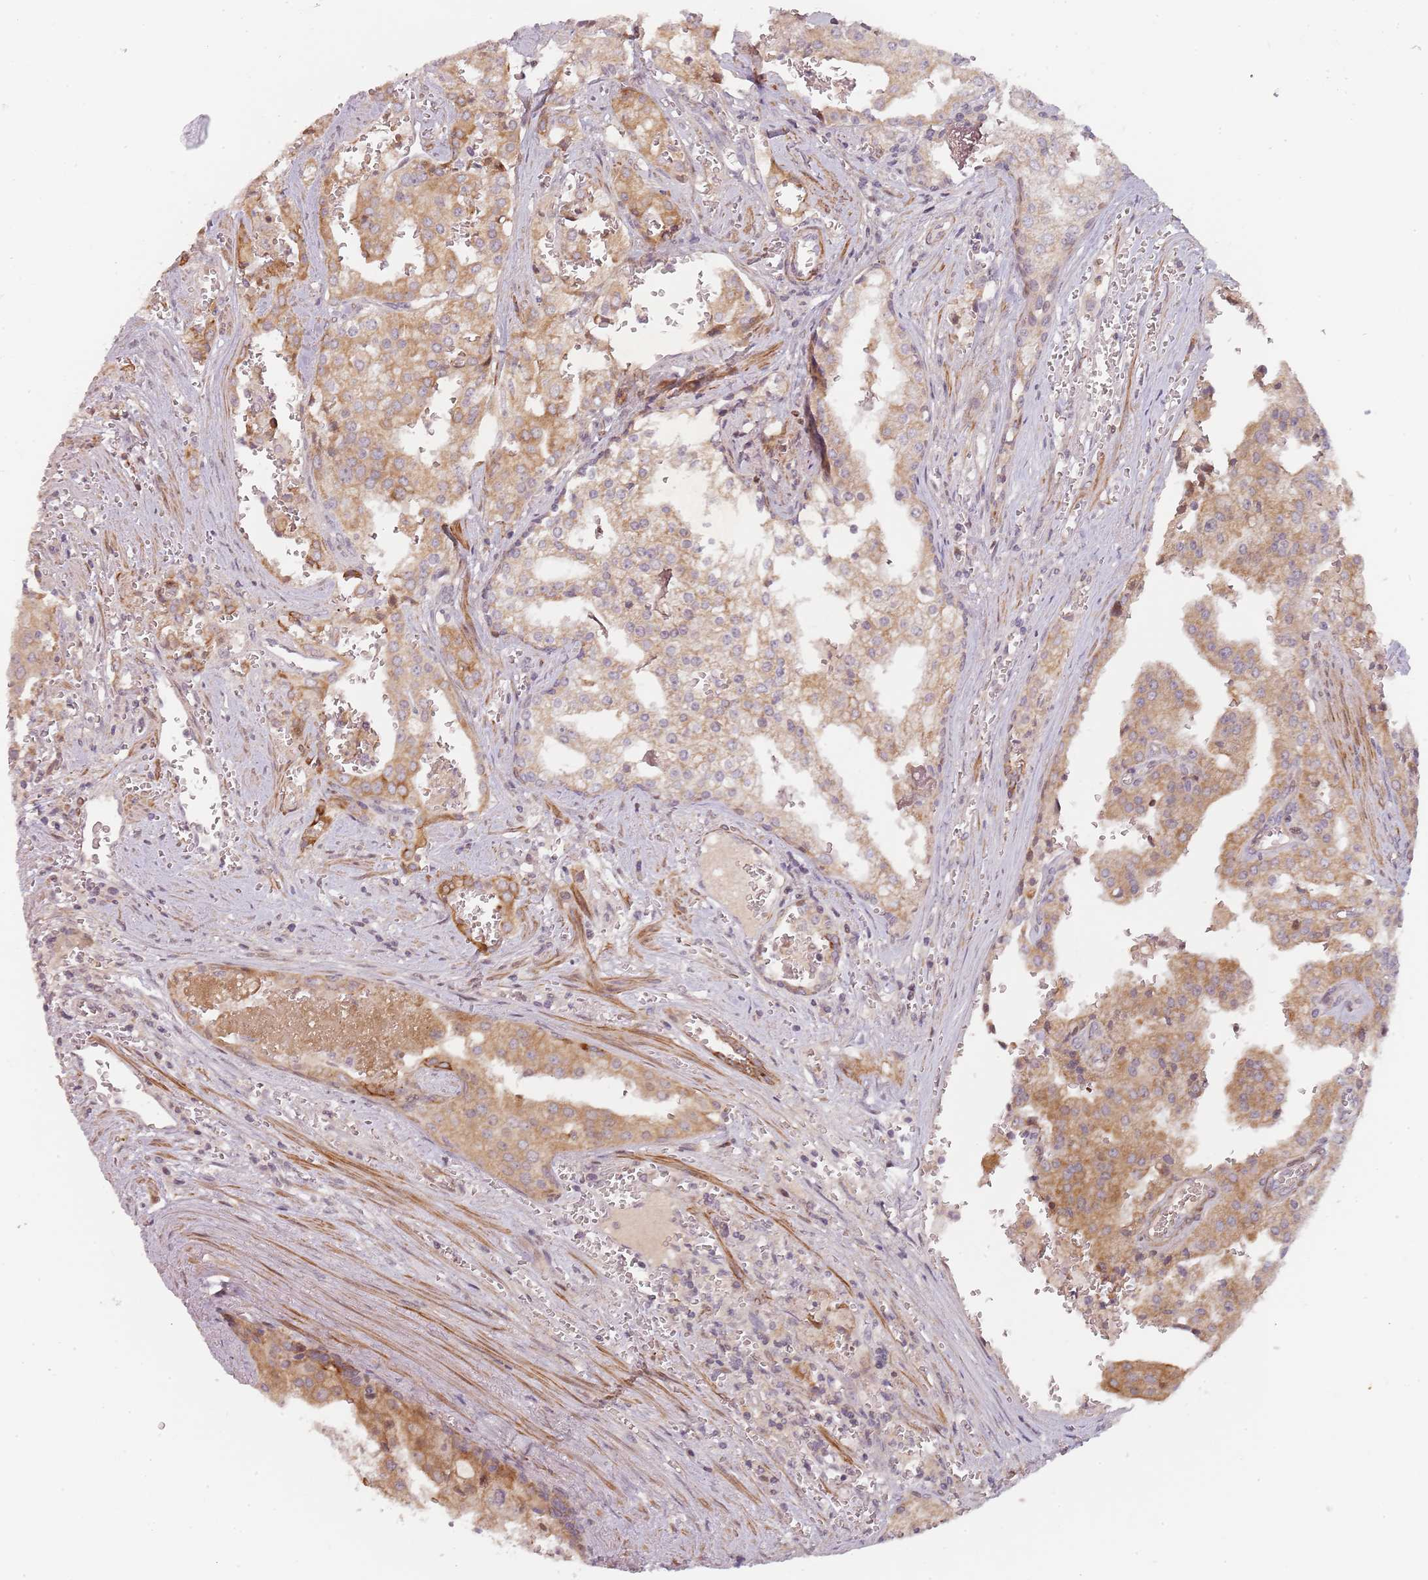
{"staining": {"intensity": "moderate", "quantity": ">75%", "location": "cytoplasmic/membranous"}, "tissue": "prostate cancer", "cell_type": "Tumor cells", "image_type": "cancer", "snomed": [{"axis": "morphology", "description": "Adenocarcinoma, High grade"}, {"axis": "topography", "description": "Prostate"}], "caption": "The immunohistochemical stain highlights moderate cytoplasmic/membranous staining in tumor cells of adenocarcinoma (high-grade) (prostate) tissue.", "gene": "RPS6KA2", "patient": {"sex": "male", "age": 68}}